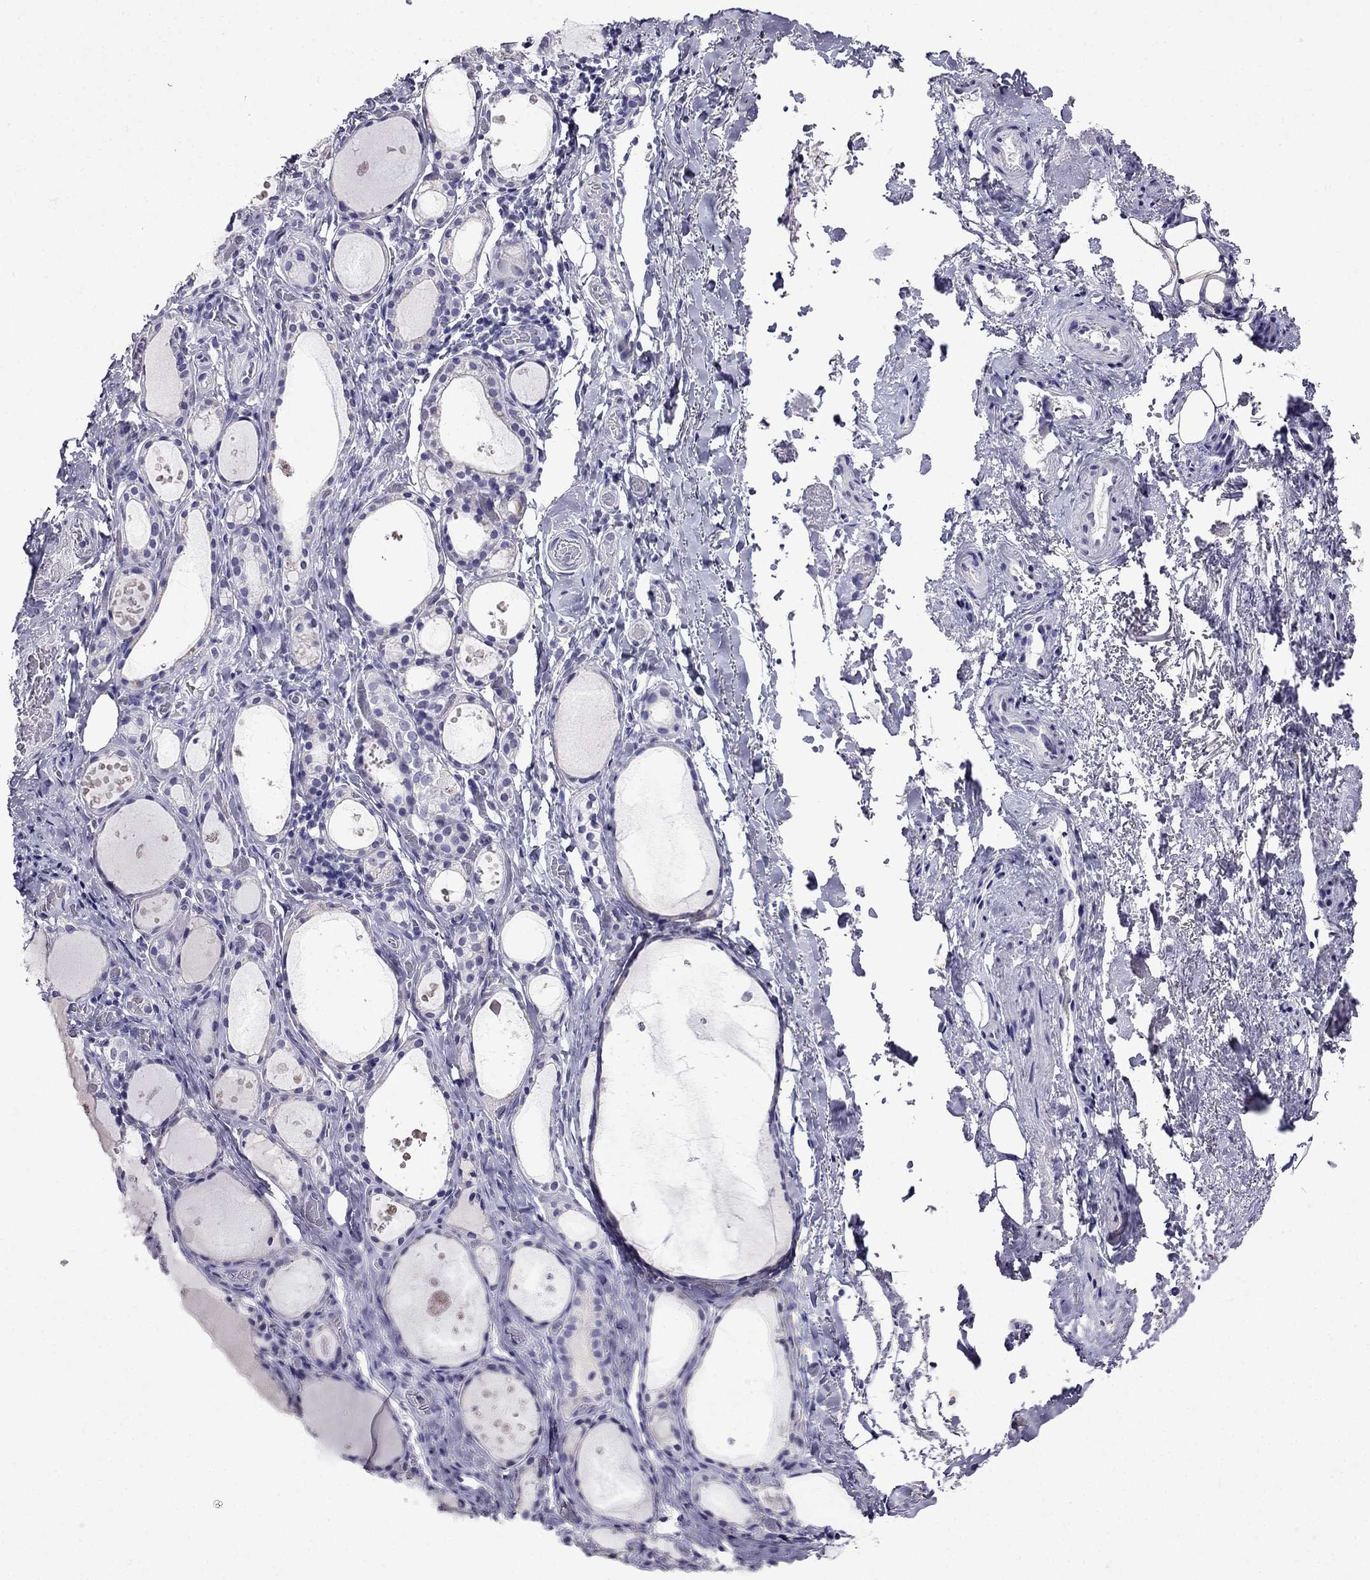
{"staining": {"intensity": "negative", "quantity": "none", "location": "none"}, "tissue": "thyroid gland", "cell_type": "Glandular cells", "image_type": "normal", "snomed": [{"axis": "morphology", "description": "Normal tissue, NOS"}, {"axis": "topography", "description": "Thyroid gland"}], "caption": "Glandular cells show no significant expression in normal thyroid gland. (Stains: DAB IHC with hematoxylin counter stain, Microscopy: brightfield microscopy at high magnification).", "gene": "DNAH17", "patient": {"sex": "male", "age": 68}}